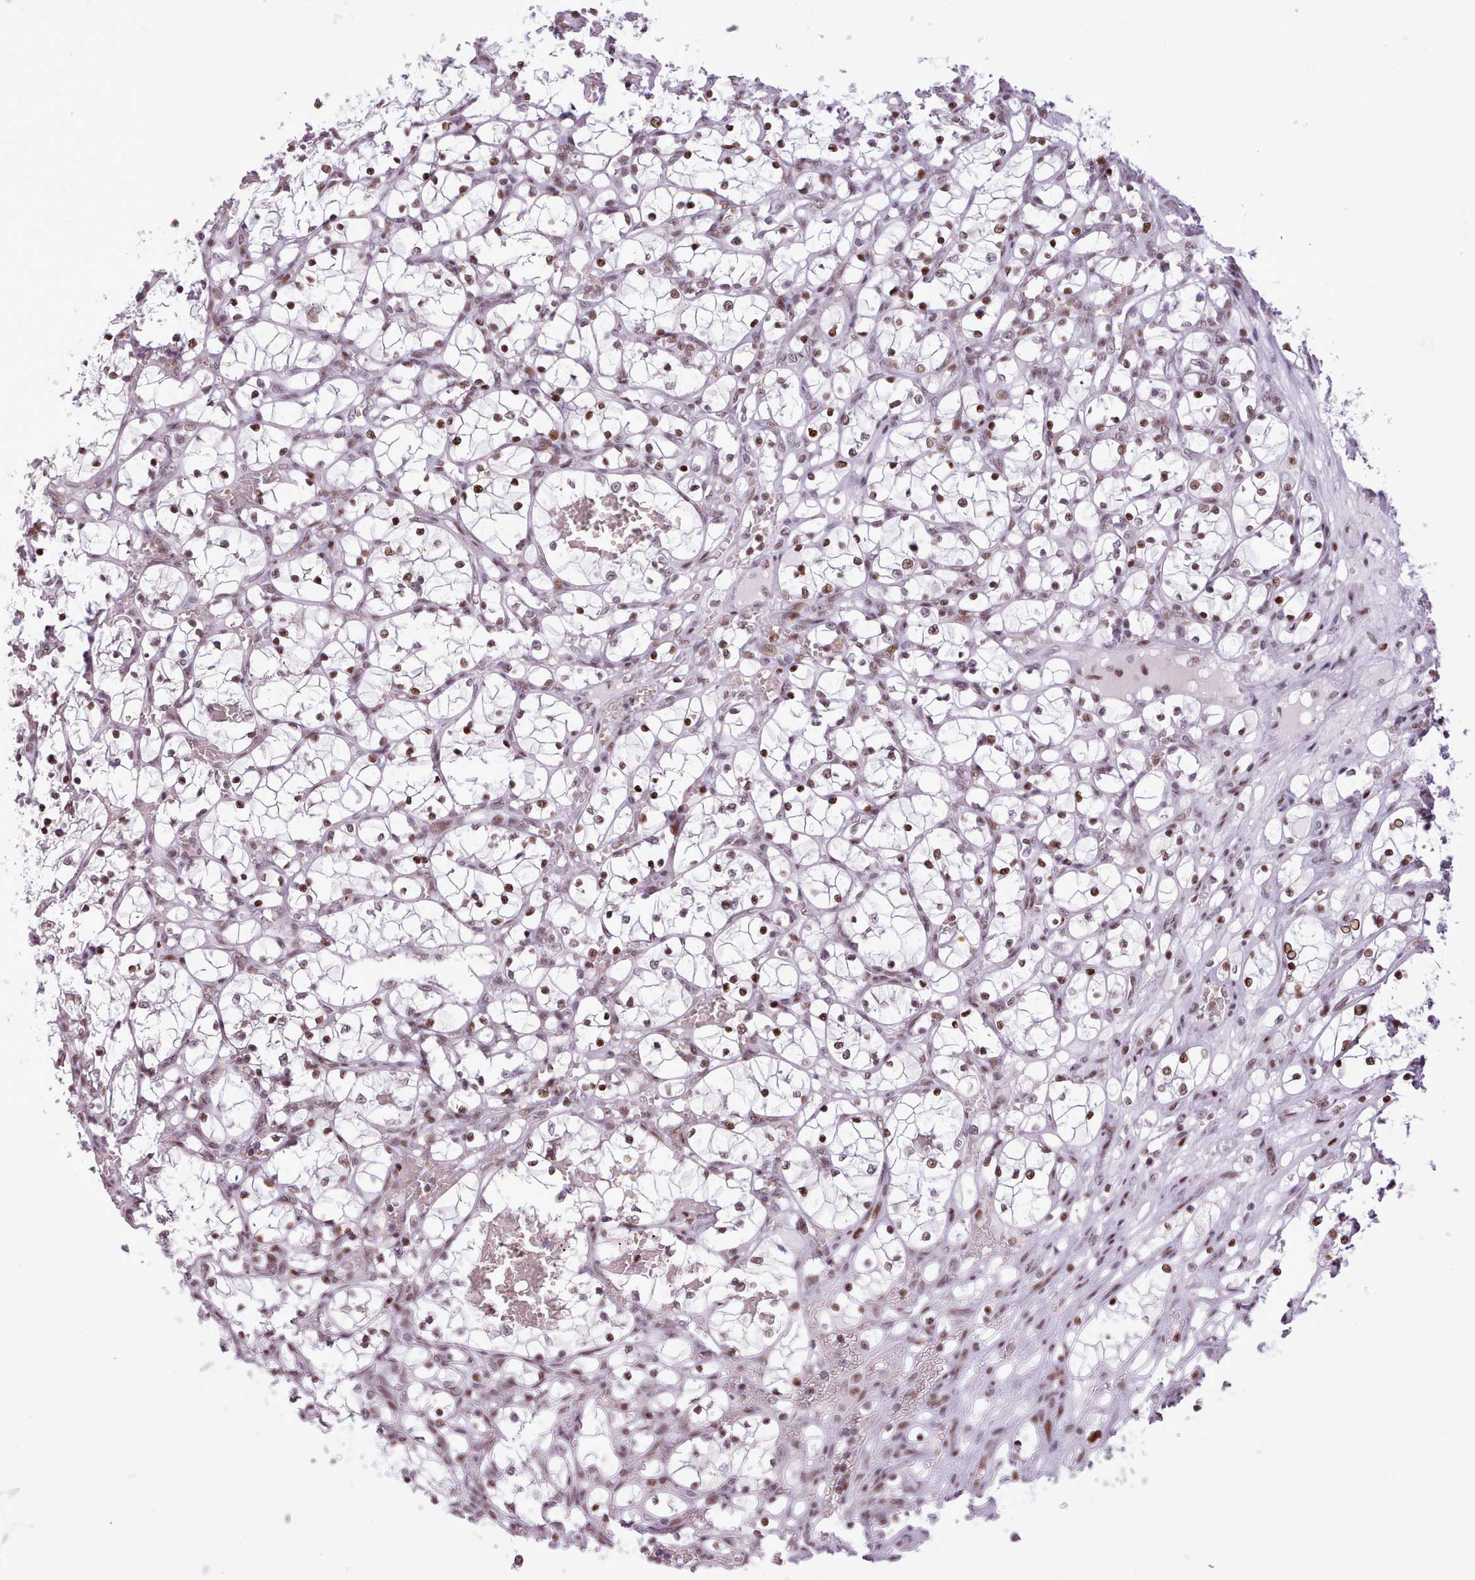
{"staining": {"intensity": "moderate", "quantity": ">75%", "location": "nuclear"}, "tissue": "renal cancer", "cell_type": "Tumor cells", "image_type": "cancer", "snomed": [{"axis": "morphology", "description": "Adenocarcinoma, NOS"}, {"axis": "topography", "description": "Kidney"}], "caption": "Immunohistochemical staining of adenocarcinoma (renal) demonstrates moderate nuclear protein staining in approximately >75% of tumor cells.", "gene": "SRSF4", "patient": {"sex": "female", "age": 69}}